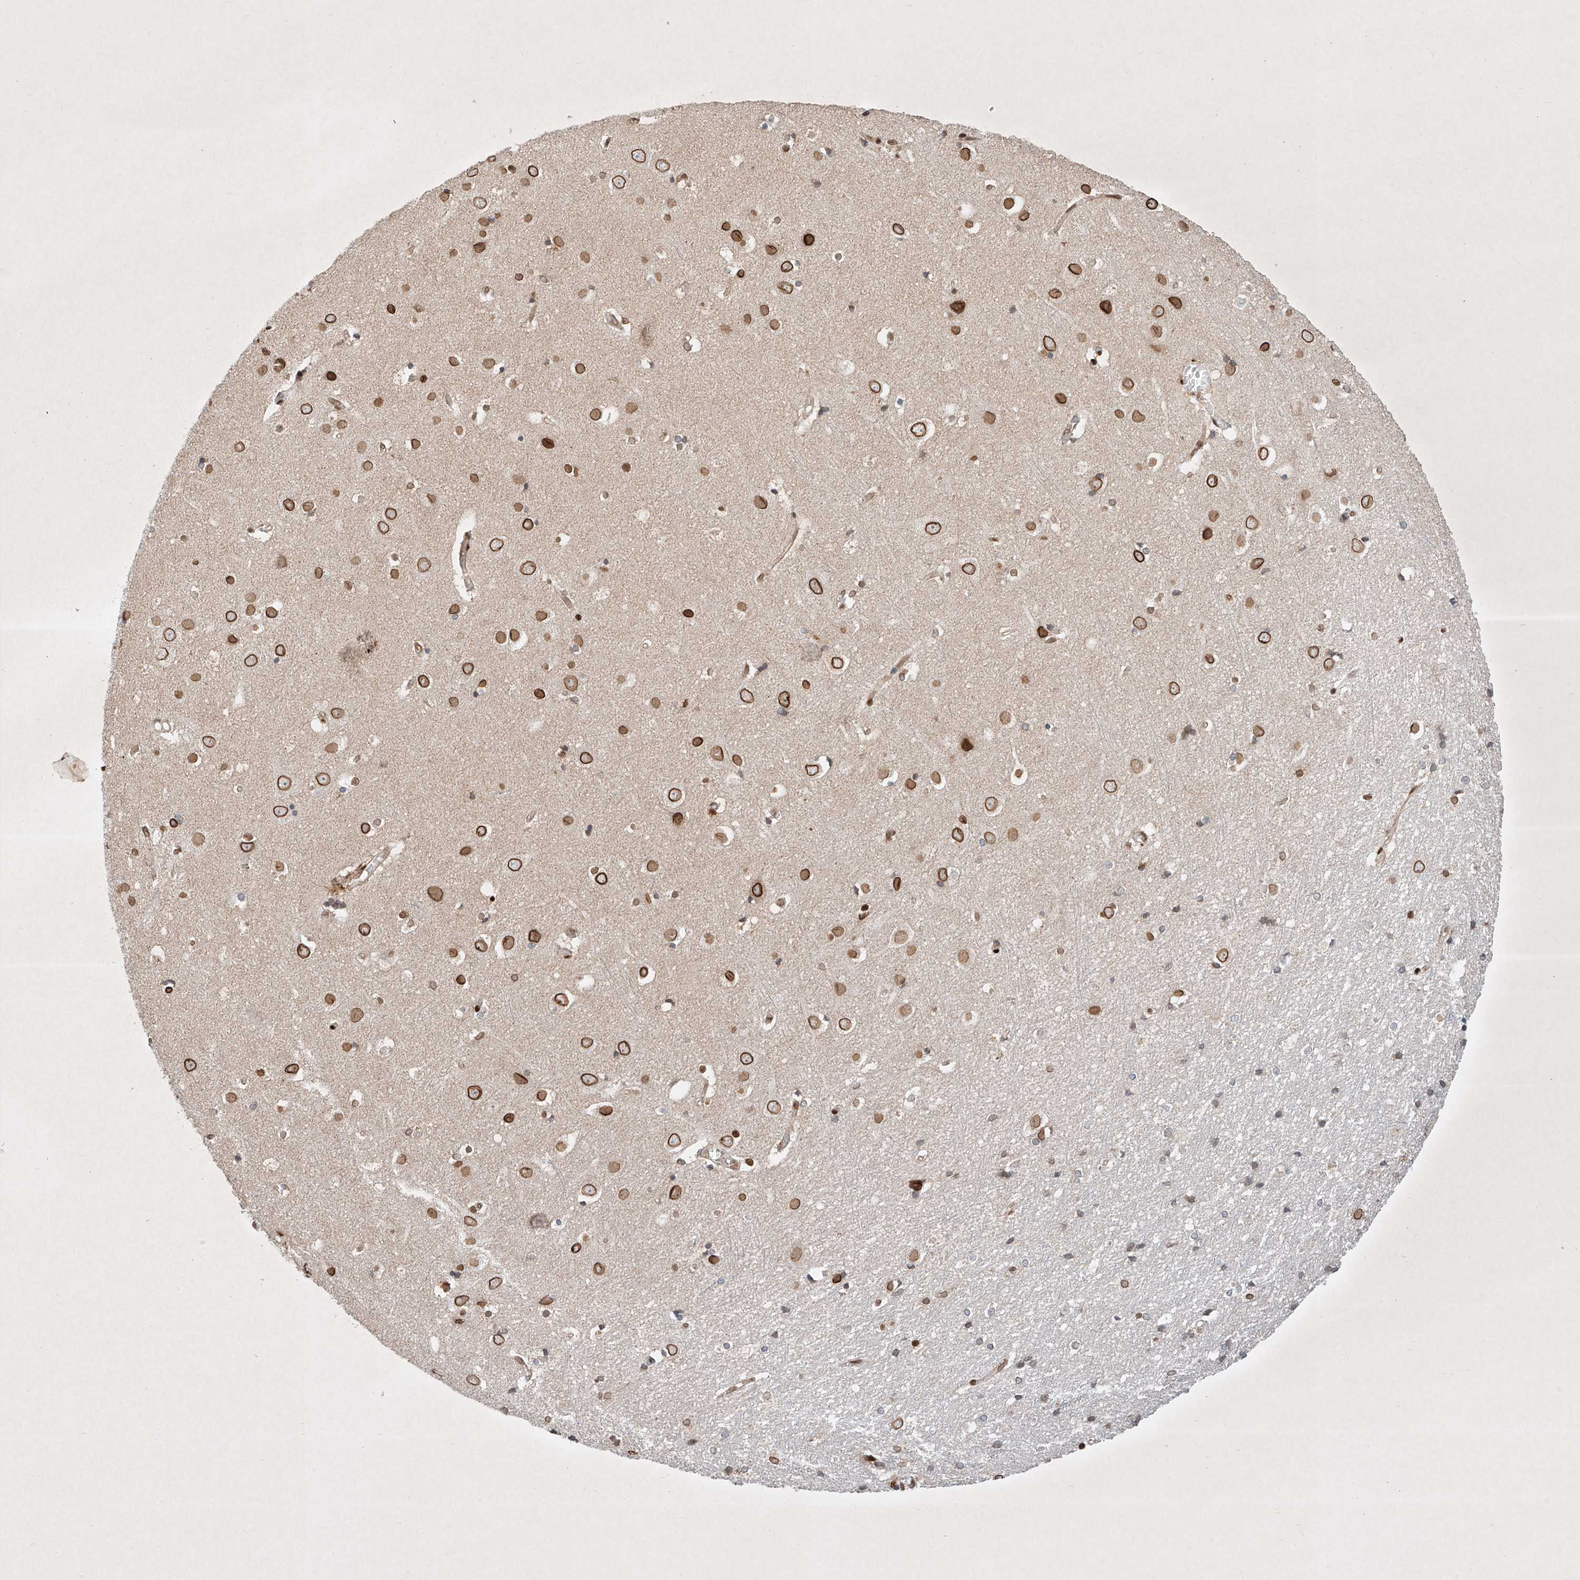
{"staining": {"intensity": "moderate", "quantity": ">75%", "location": "cytoplasmic/membranous,nuclear"}, "tissue": "cerebral cortex", "cell_type": "Endothelial cells", "image_type": "normal", "snomed": [{"axis": "morphology", "description": "Normal tissue, NOS"}, {"axis": "topography", "description": "Cerebral cortex"}], "caption": "Moderate cytoplasmic/membranous,nuclear expression for a protein is seen in approximately >75% of endothelial cells of benign cerebral cortex using immunohistochemistry (IHC).", "gene": "EPG5", "patient": {"sex": "male", "age": 54}}